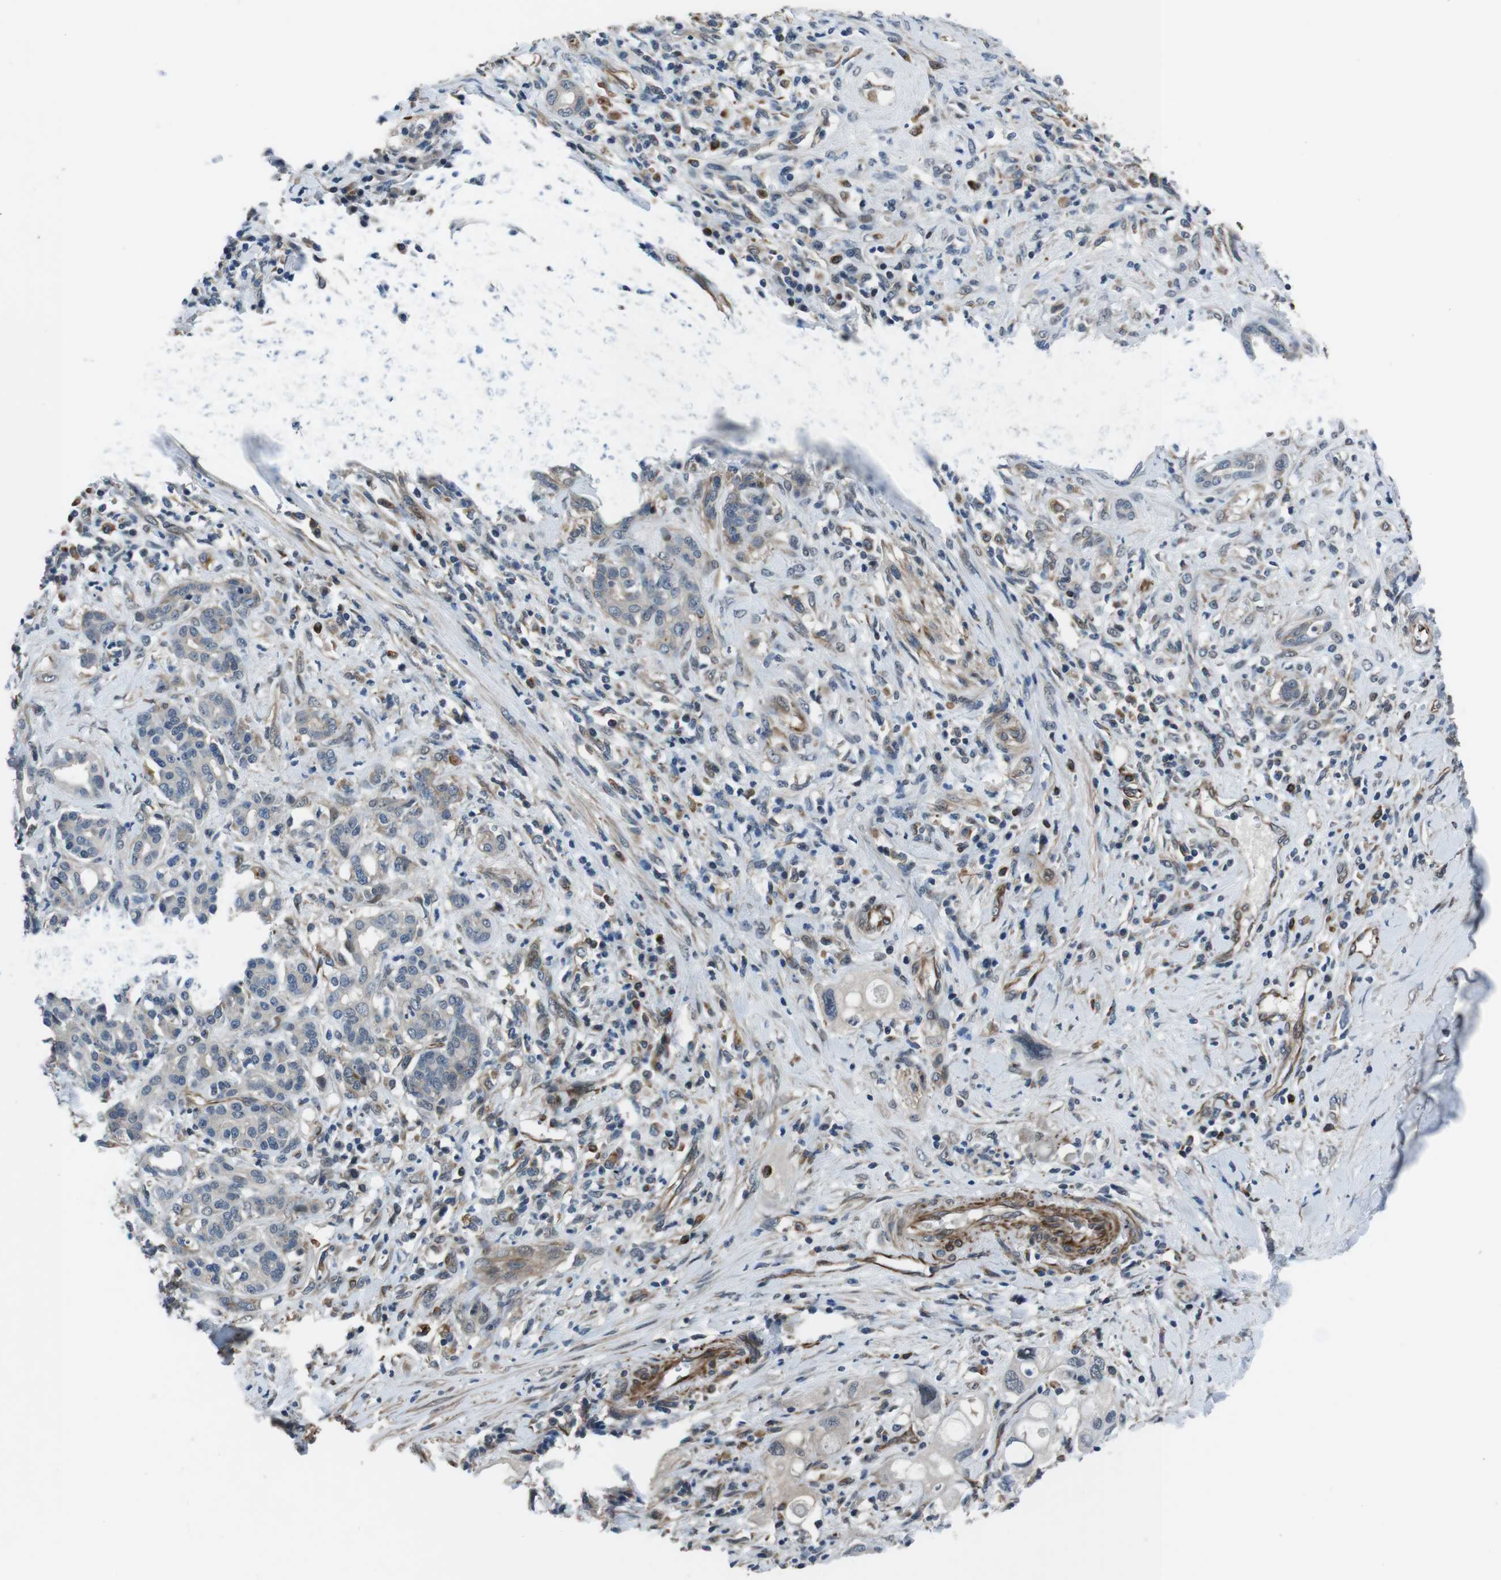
{"staining": {"intensity": "weak", "quantity": "<25%", "location": "cytoplasmic/membranous"}, "tissue": "pancreatic cancer", "cell_type": "Tumor cells", "image_type": "cancer", "snomed": [{"axis": "morphology", "description": "Adenocarcinoma, NOS"}, {"axis": "topography", "description": "Pancreas"}], "caption": "A photomicrograph of pancreatic cancer stained for a protein displays no brown staining in tumor cells.", "gene": "LRRC49", "patient": {"sex": "female", "age": 56}}